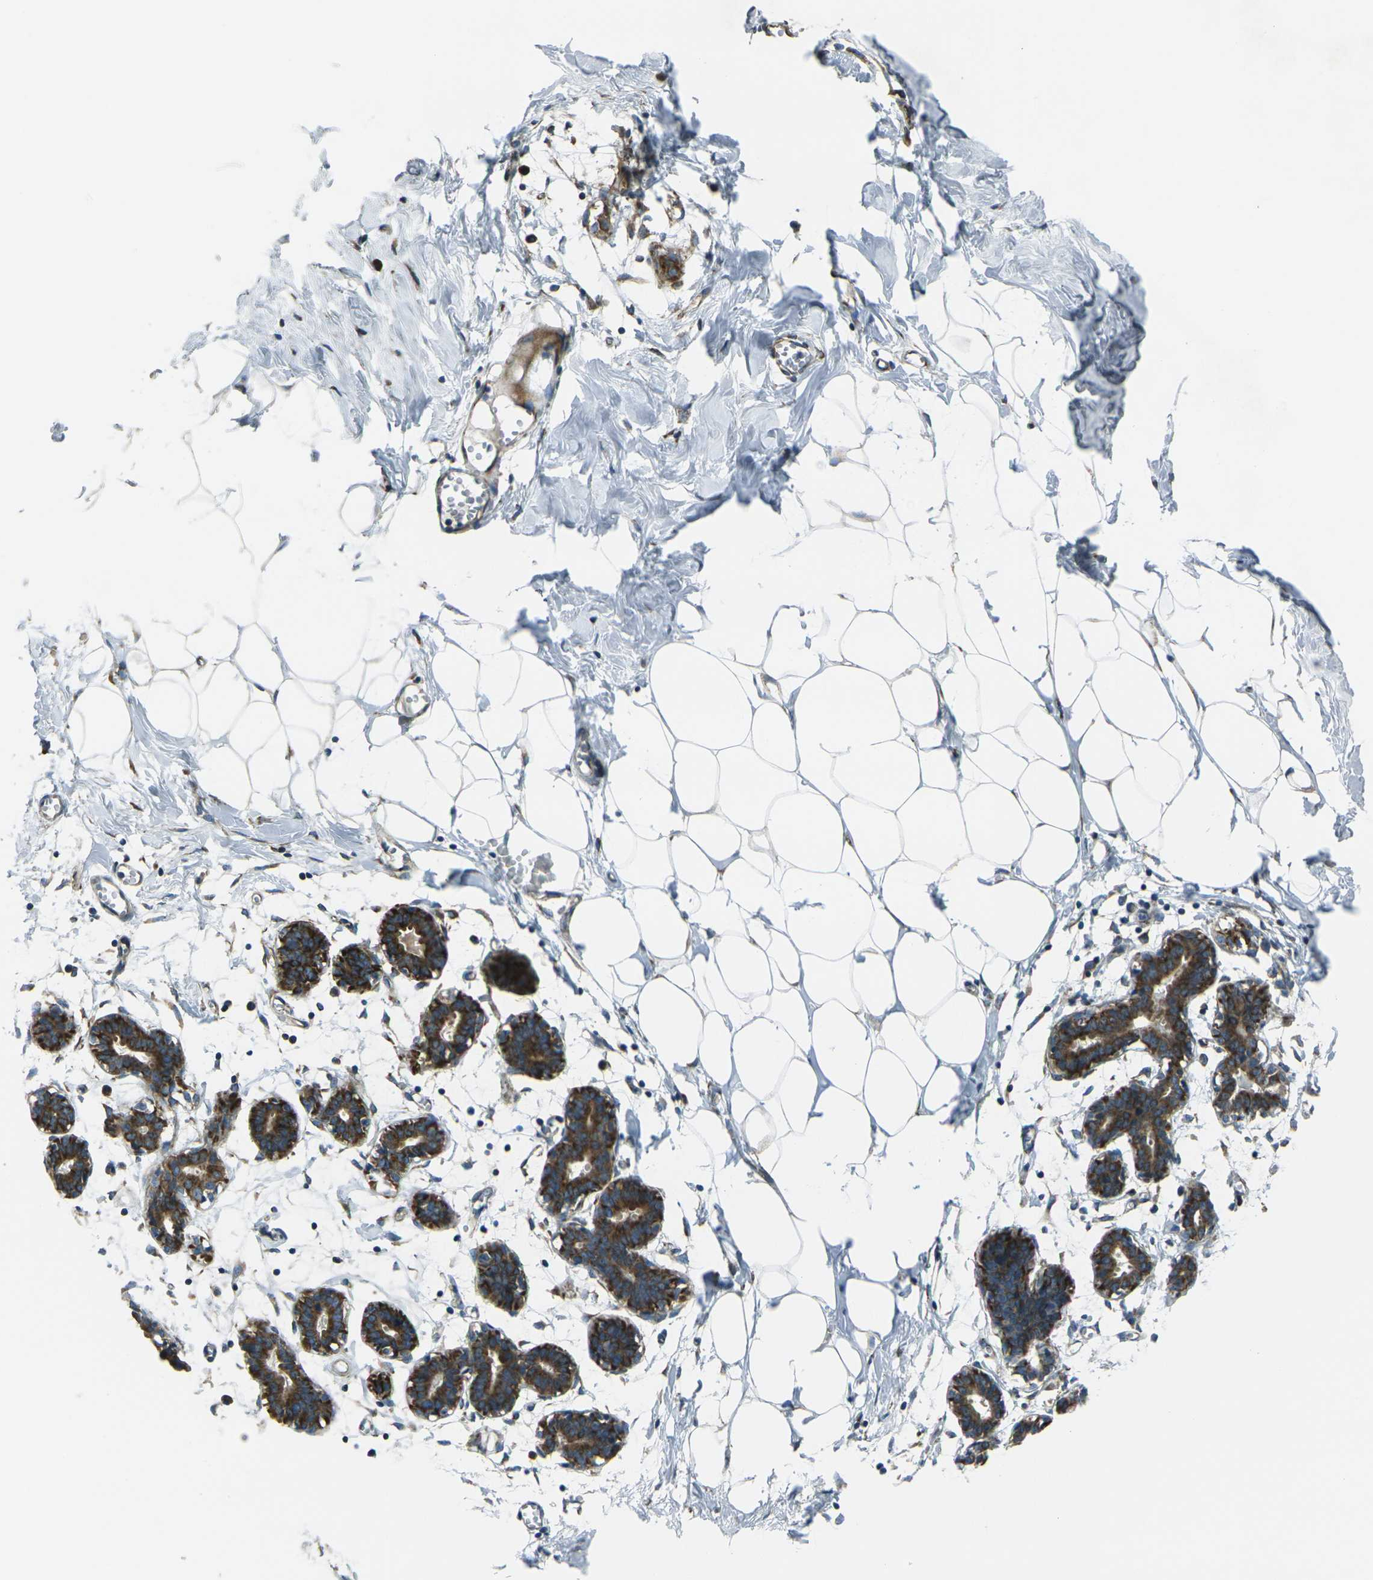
{"staining": {"intensity": "negative", "quantity": "none", "location": "none"}, "tissue": "breast", "cell_type": "Adipocytes", "image_type": "normal", "snomed": [{"axis": "morphology", "description": "Normal tissue, NOS"}, {"axis": "topography", "description": "Breast"}], "caption": "Breast stained for a protein using immunohistochemistry (IHC) reveals no staining adipocytes.", "gene": "CELSR2", "patient": {"sex": "female", "age": 27}}